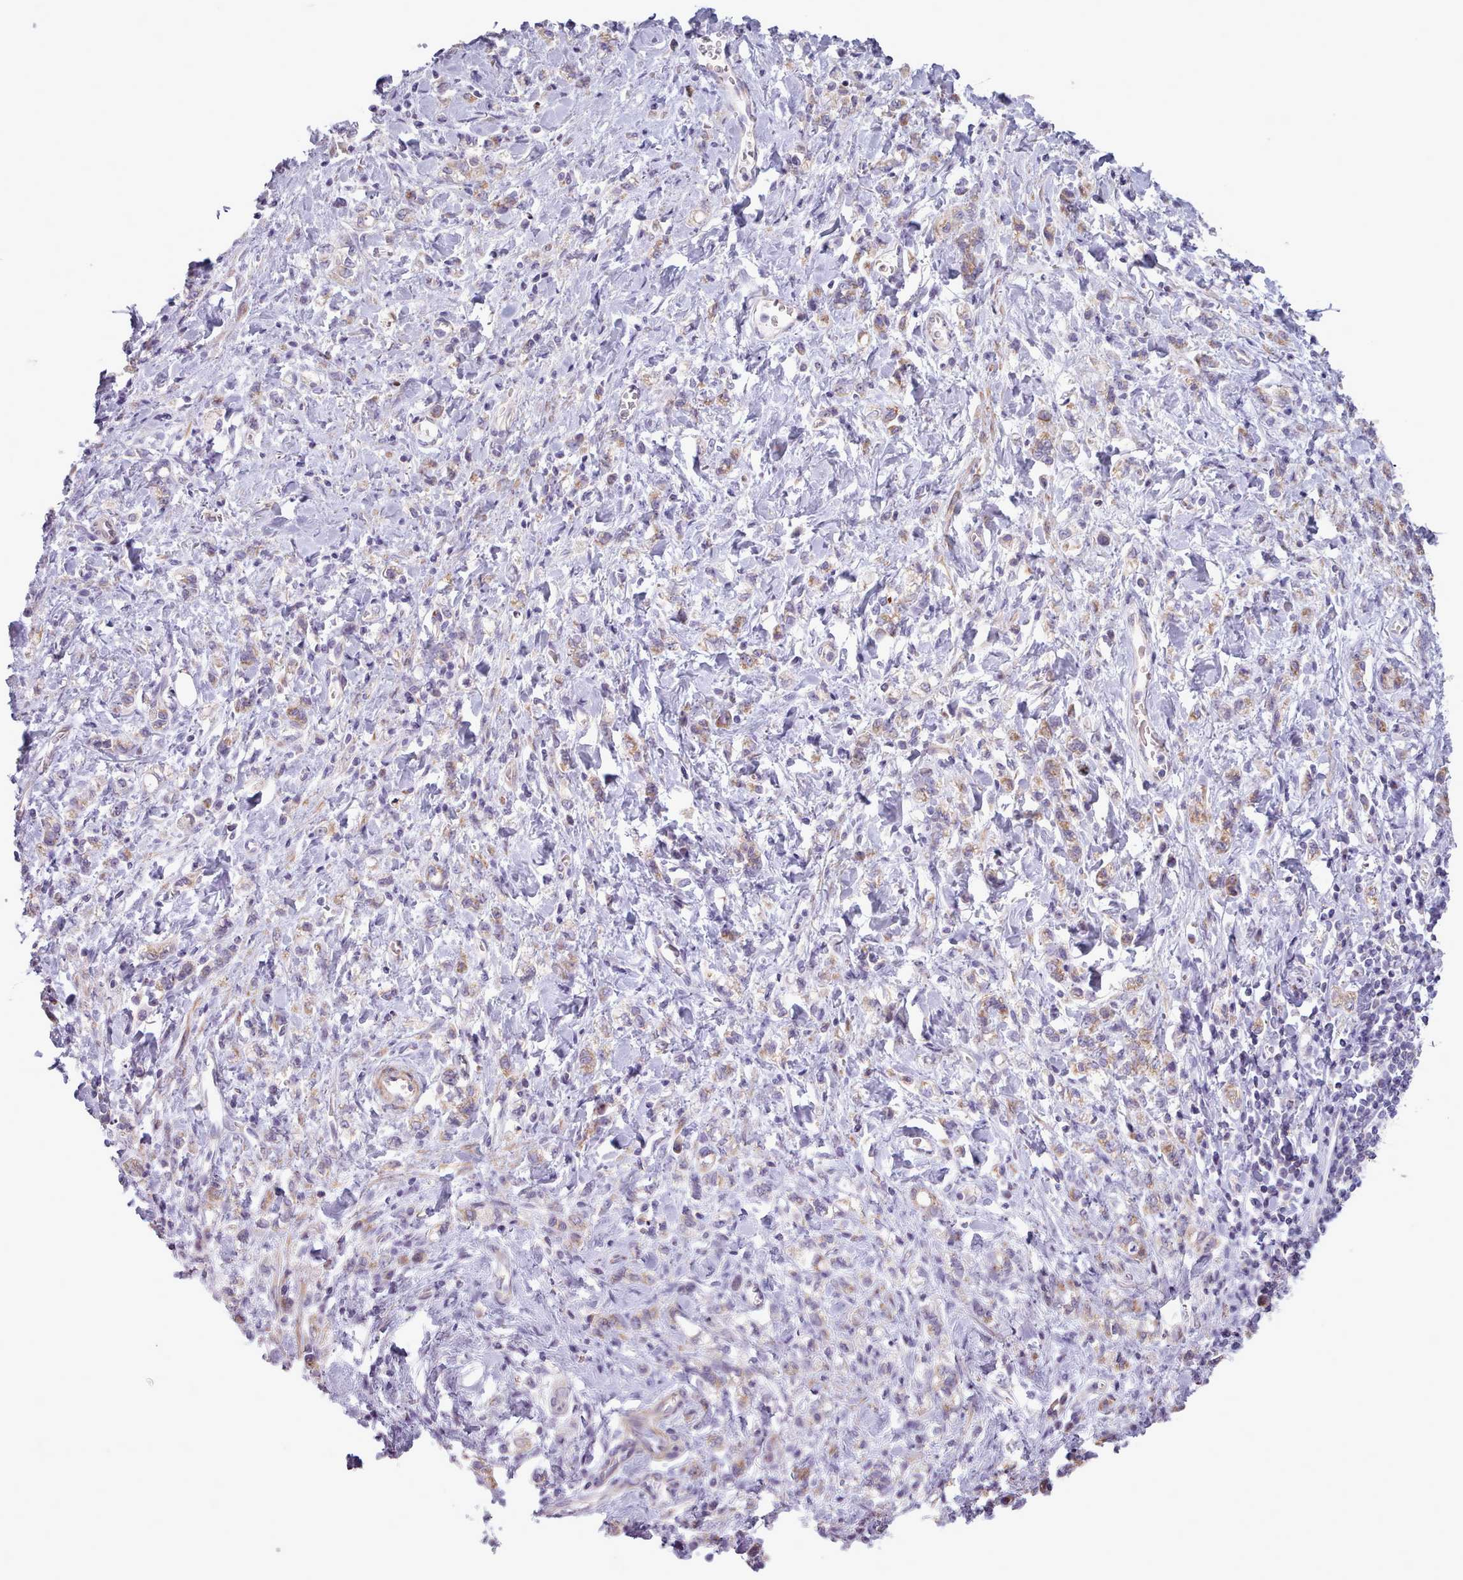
{"staining": {"intensity": "weak", "quantity": "<25%", "location": "cytoplasmic/membranous"}, "tissue": "stomach cancer", "cell_type": "Tumor cells", "image_type": "cancer", "snomed": [{"axis": "morphology", "description": "Adenocarcinoma, NOS"}, {"axis": "topography", "description": "Stomach"}], "caption": "The histopathology image displays no staining of tumor cells in adenocarcinoma (stomach).", "gene": "AVL9", "patient": {"sex": "male", "age": 77}}